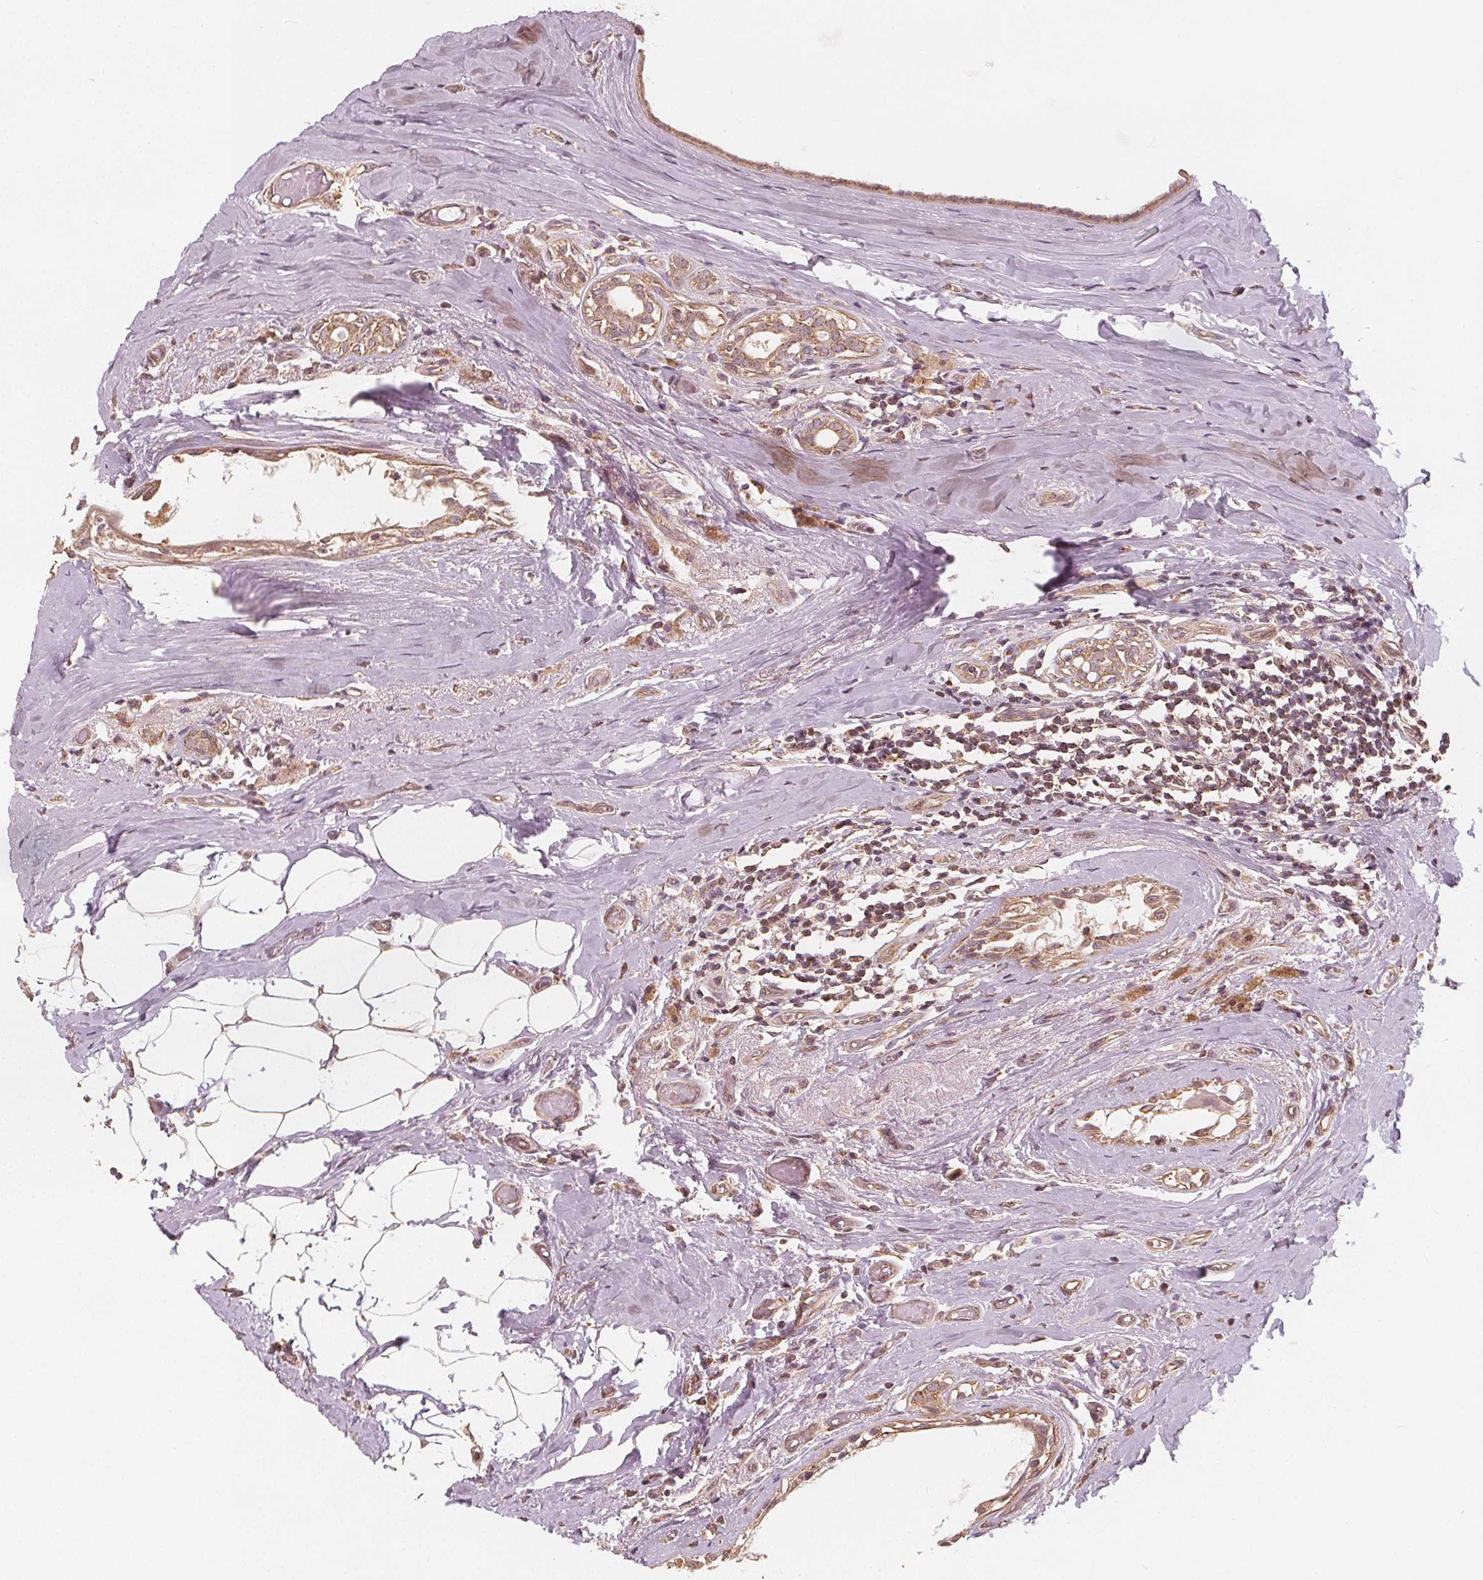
{"staining": {"intensity": "weak", "quantity": ">75%", "location": "cytoplasmic/membranous"}, "tissue": "breast cancer", "cell_type": "Tumor cells", "image_type": "cancer", "snomed": [{"axis": "morphology", "description": "Intraductal carcinoma, in situ"}, {"axis": "morphology", "description": "Duct carcinoma"}, {"axis": "morphology", "description": "Lobular carcinoma, in situ"}, {"axis": "topography", "description": "Breast"}], "caption": "A brown stain shows weak cytoplasmic/membranous staining of a protein in human lobular carcinoma in situ (breast) tumor cells. (DAB (3,3'-diaminobenzidine) IHC with brightfield microscopy, high magnification).", "gene": "PEX26", "patient": {"sex": "female", "age": 44}}